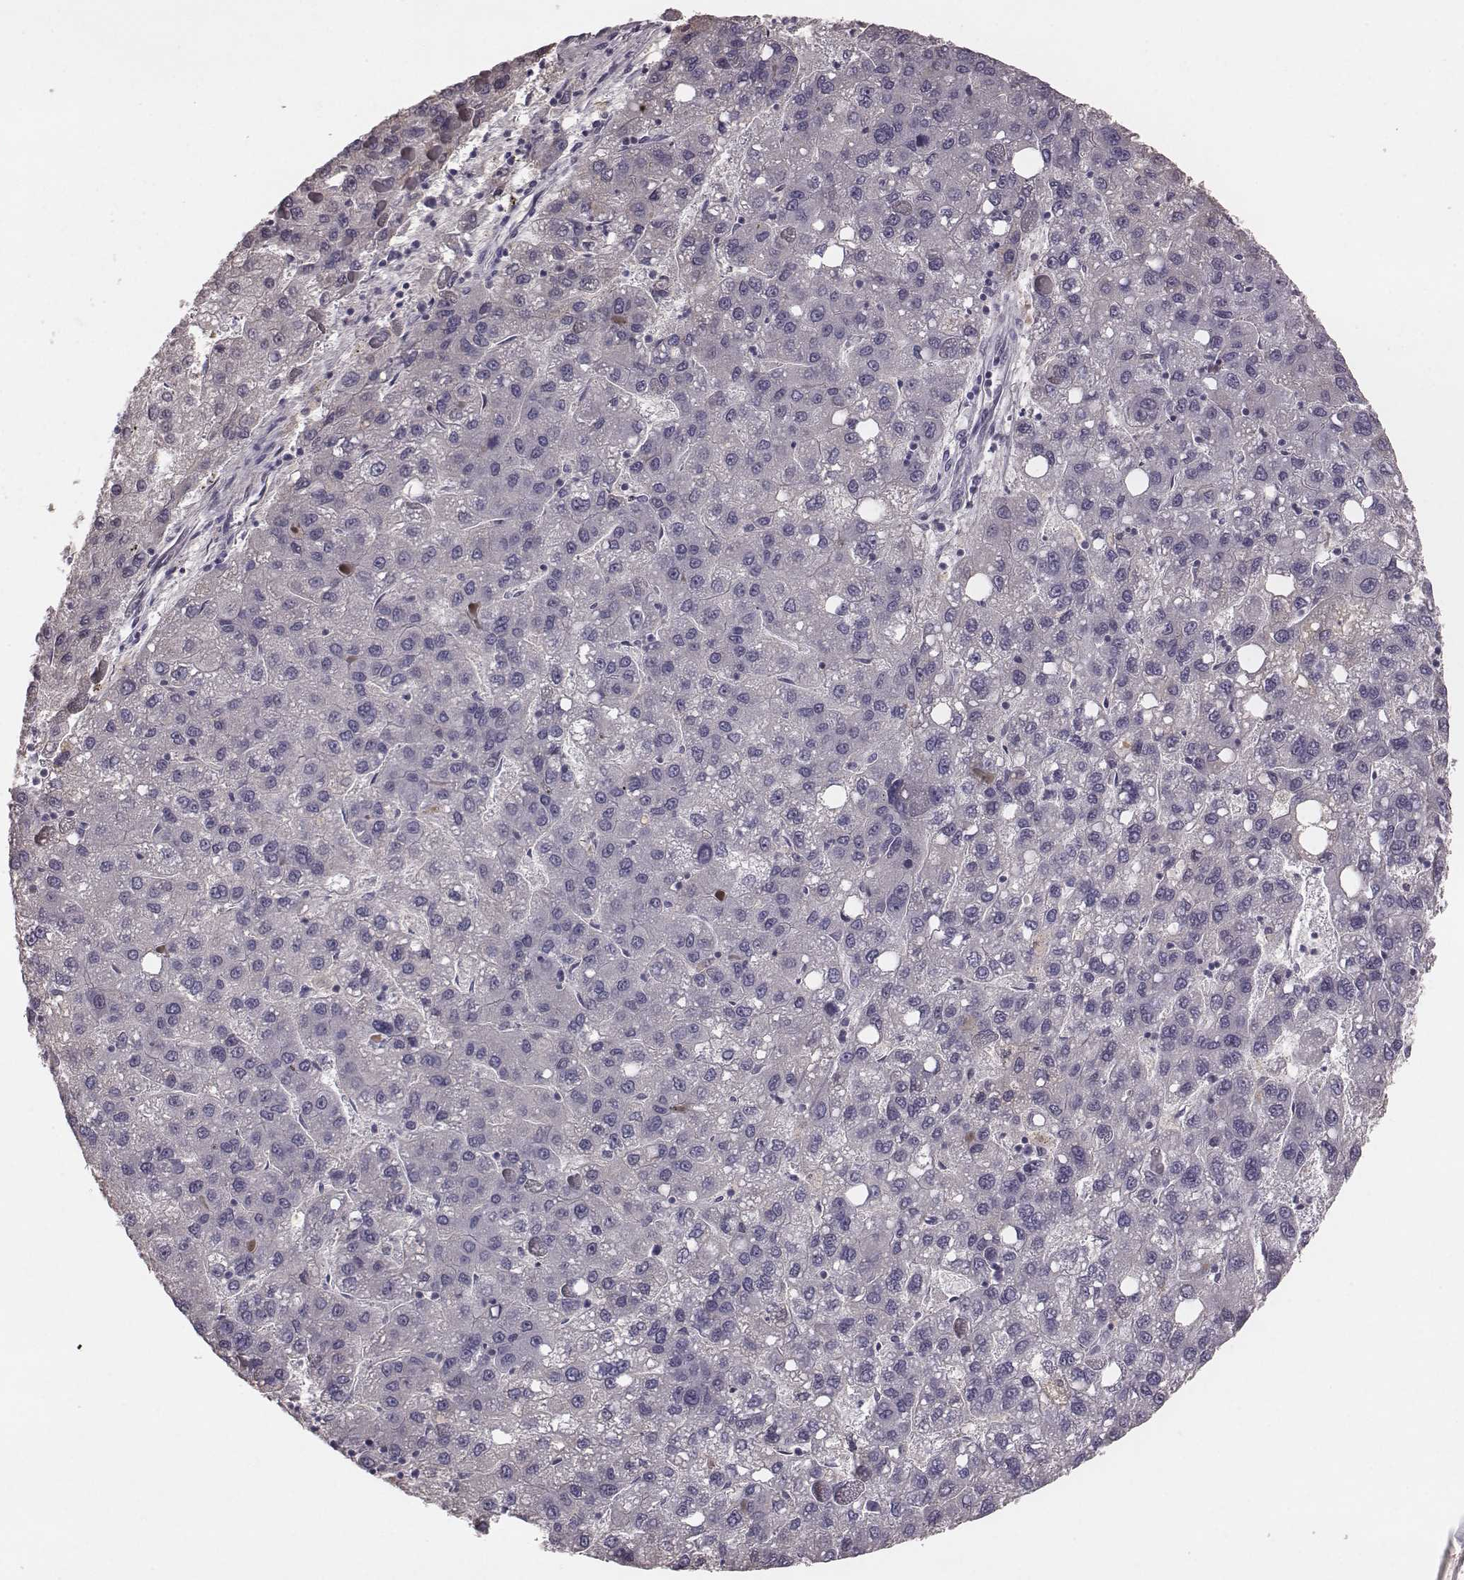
{"staining": {"intensity": "negative", "quantity": "none", "location": "none"}, "tissue": "liver cancer", "cell_type": "Tumor cells", "image_type": "cancer", "snomed": [{"axis": "morphology", "description": "Carcinoma, Hepatocellular, NOS"}, {"axis": "topography", "description": "Liver"}], "caption": "IHC histopathology image of neoplastic tissue: hepatocellular carcinoma (liver) stained with DAB displays no significant protein positivity in tumor cells. (Brightfield microscopy of DAB (3,3'-diaminobenzidine) IHC at high magnification).", "gene": "SMIM24", "patient": {"sex": "female", "age": 82}}